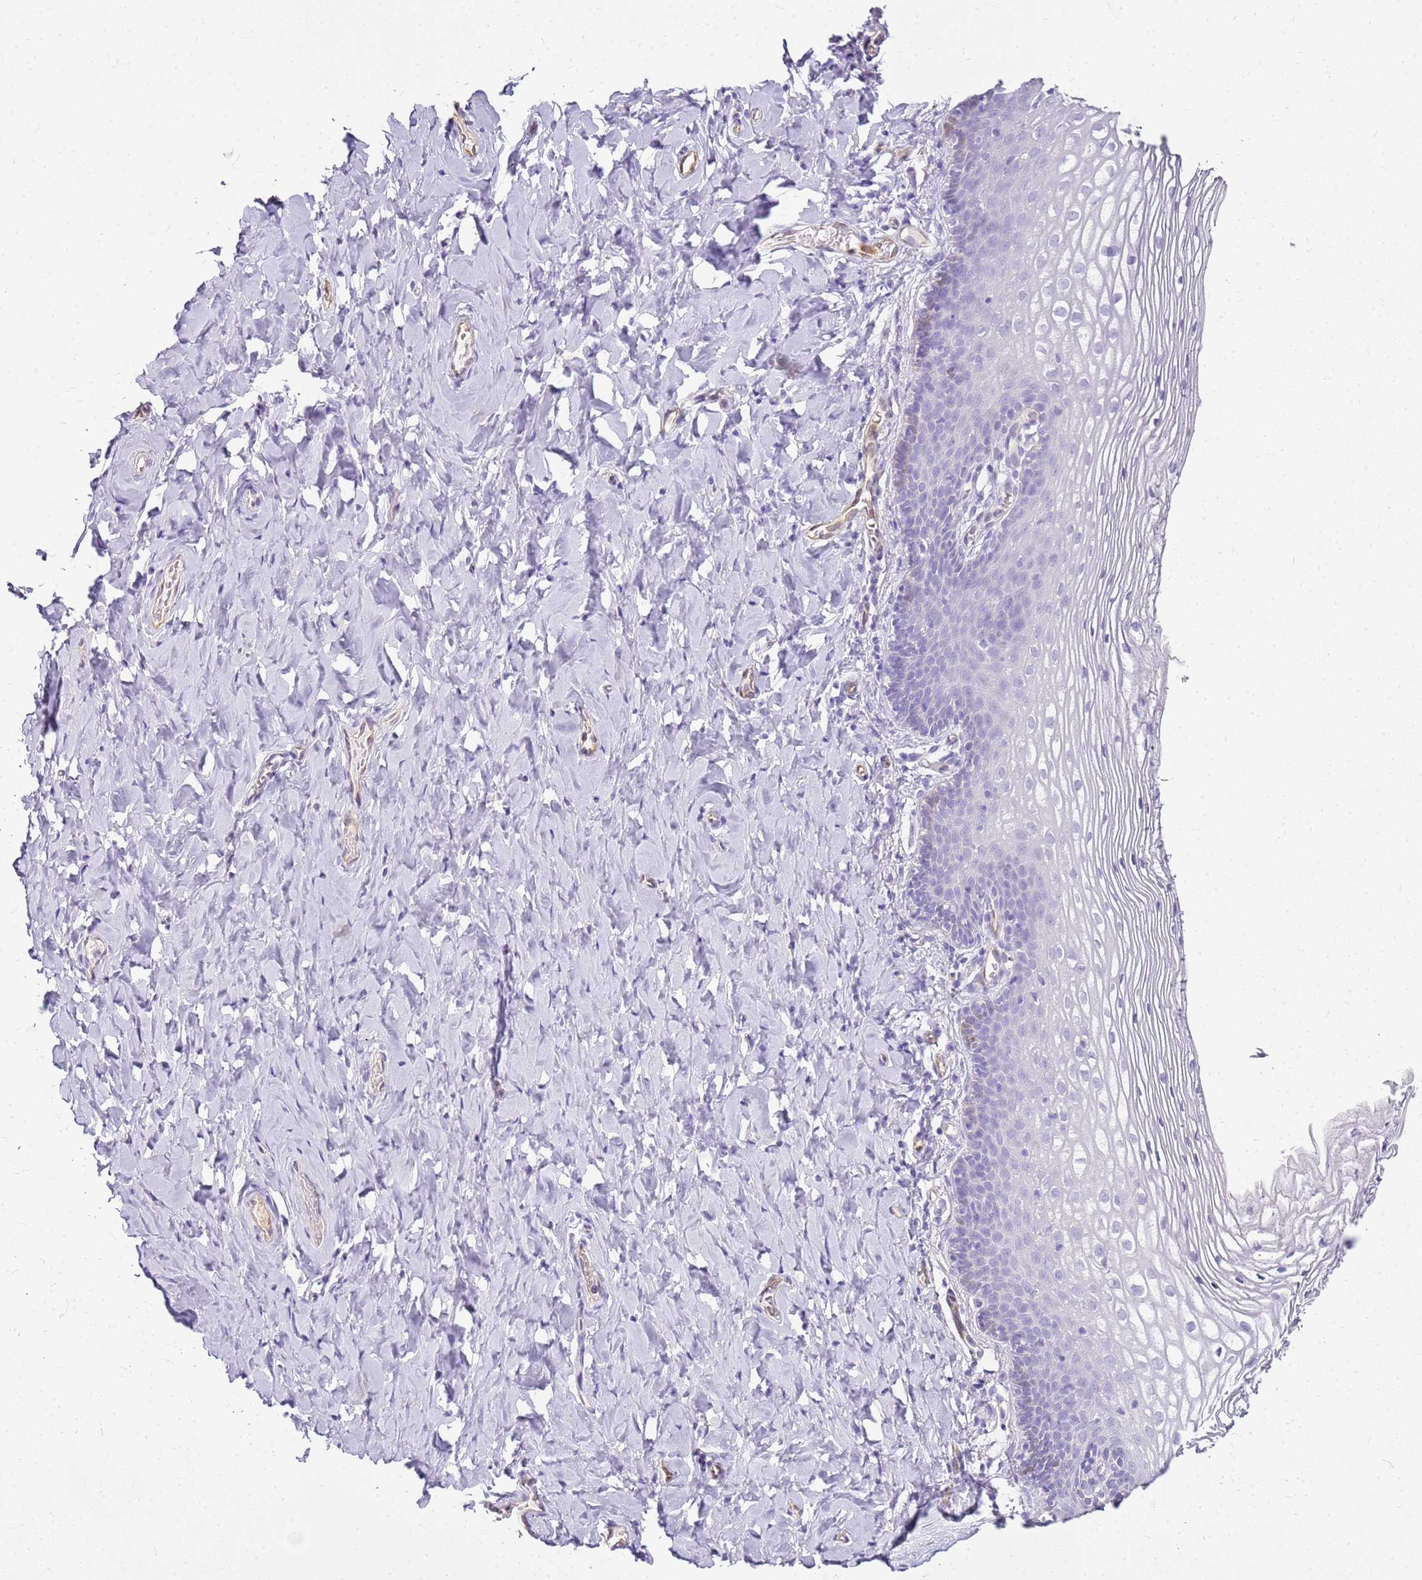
{"staining": {"intensity": "strong", "quantity": "<25%", "location": "cytoplasmic/membranous,nuclear"}, "tissue": "vagina", "cell_type": "Squamous epithelial cells", "image_type": "normal", "snomed": [{"axis": "morphology", "description": "Normal tissue, NOS"}, {"axis": "topography", "description": "Vagina"}], "caption": "This is a micrograph of IHC staining of normal vagina, which shows strong expression in the cytoplasmic/membranous,nuclear of squamous epithelial cells.", "gene": "SULT1E1", "patient": {"sex": "female", "age": 60}}